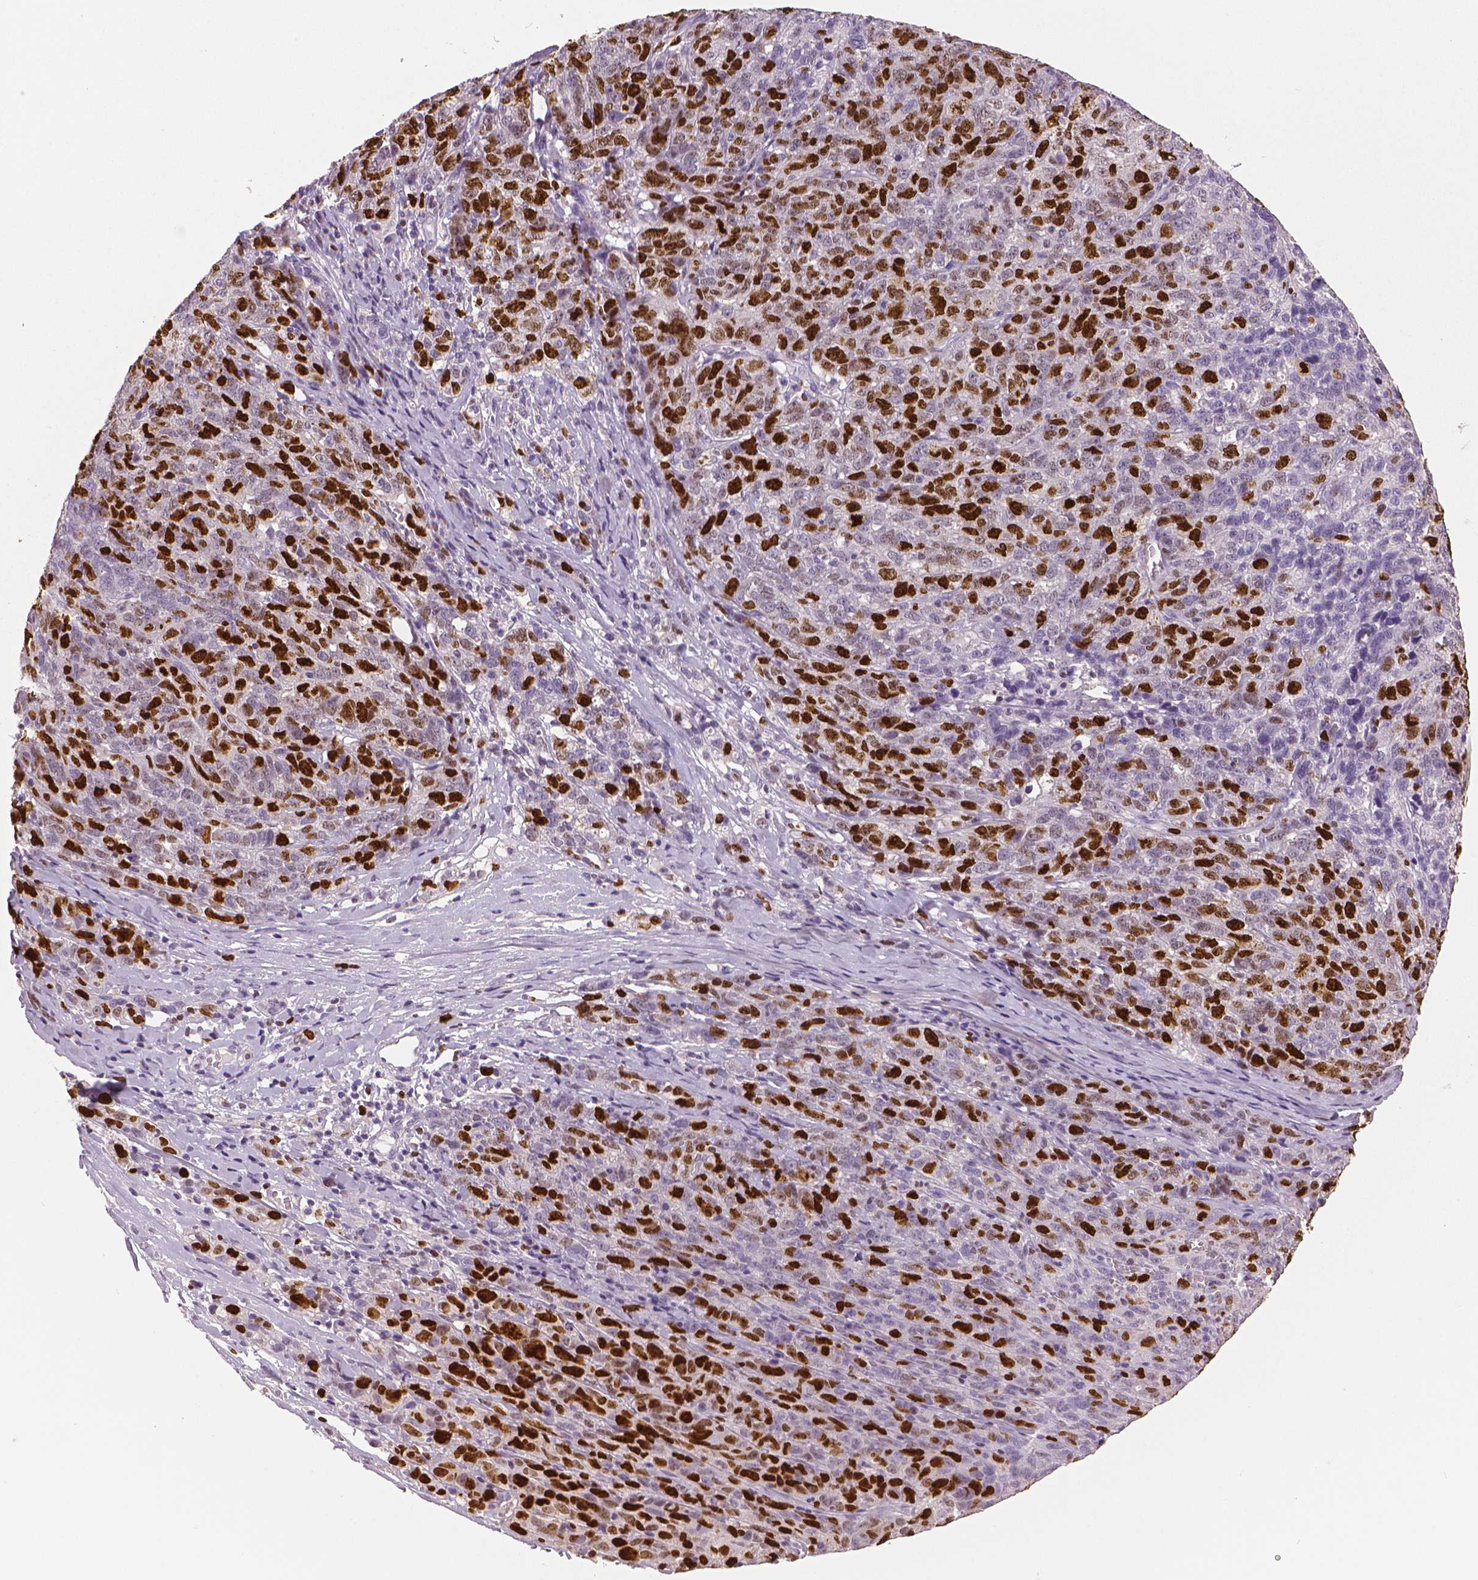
{"staining": {"intensity": "strong", "quantity": "25%-75%", "location": "nuclear"}, "tissue": "ovarian cancer", "cell_type": "Tumor cells", "image_type": "cancer", "snomed": [{"axis": "morphology", "description": "Cystadenocarcinoma, serous, NOS"}, {"axis": "topography", "description": "Ovary"}], "caption": "A brown stain shows strong nuclear positivity of a protein in ovarian serous cystadenocarcinoma tumor cells. (DAB = brown stain, brightfield microscopy at high magnification).", "gene": "MKI67", "patient": {"sex": "female", "age": 71}}